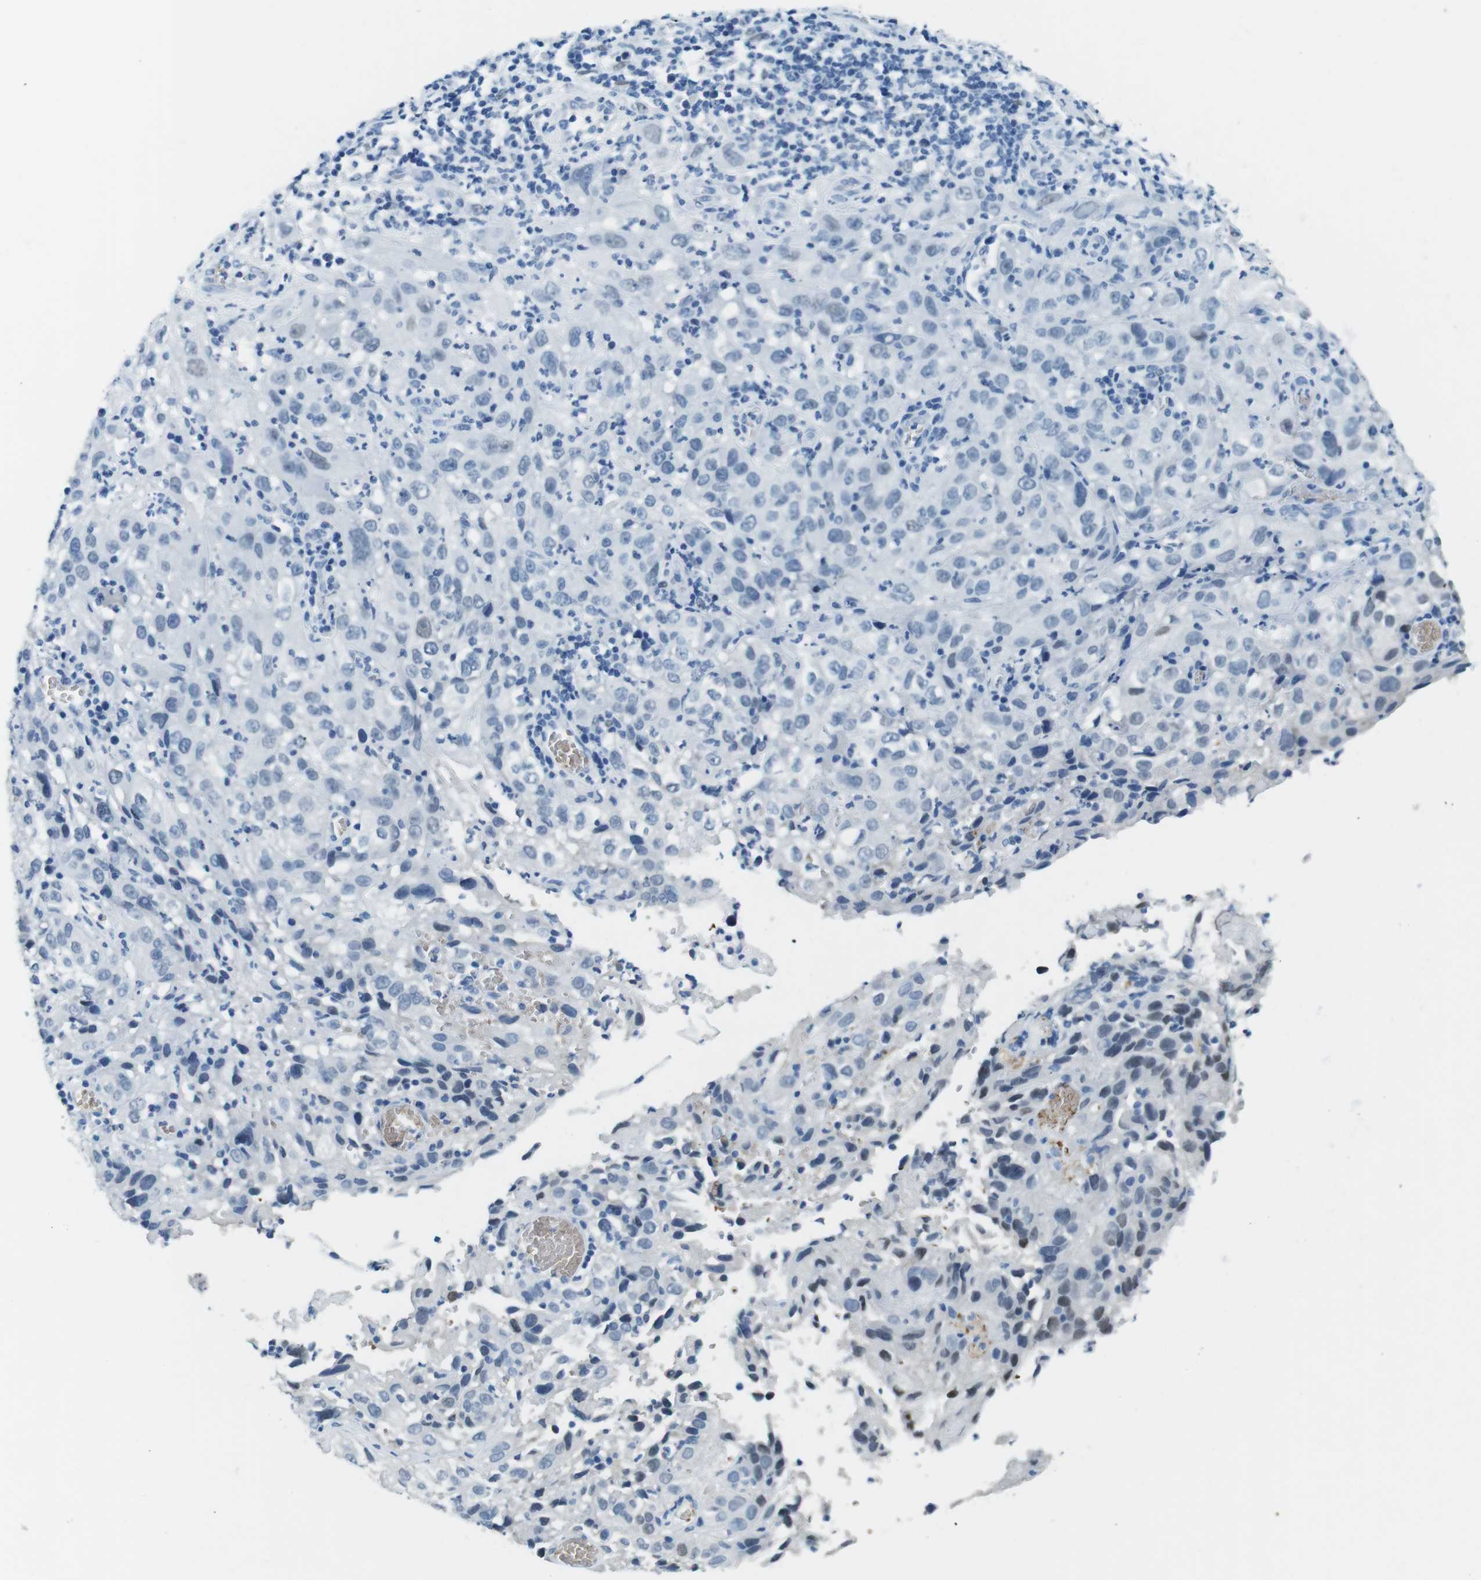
{"staining": {"intensity": "negative", "quantity": "none", "location": "none"}, "tissue": "cervical cancer", "cell_type": "Tumor cells", "image_type": "cancer", "snomed": [{"axis": "morphology", "description": "Squamous cell carcinoma, NOS"}, {"axis": "topography", "description": "Cervix"}], "caption": "This is an IHC histopathology image of cervical cancer. There is no positivity in tumor cells.", "gene": "TFAP2C", "patient": {"sex": "female", "age": 32}}